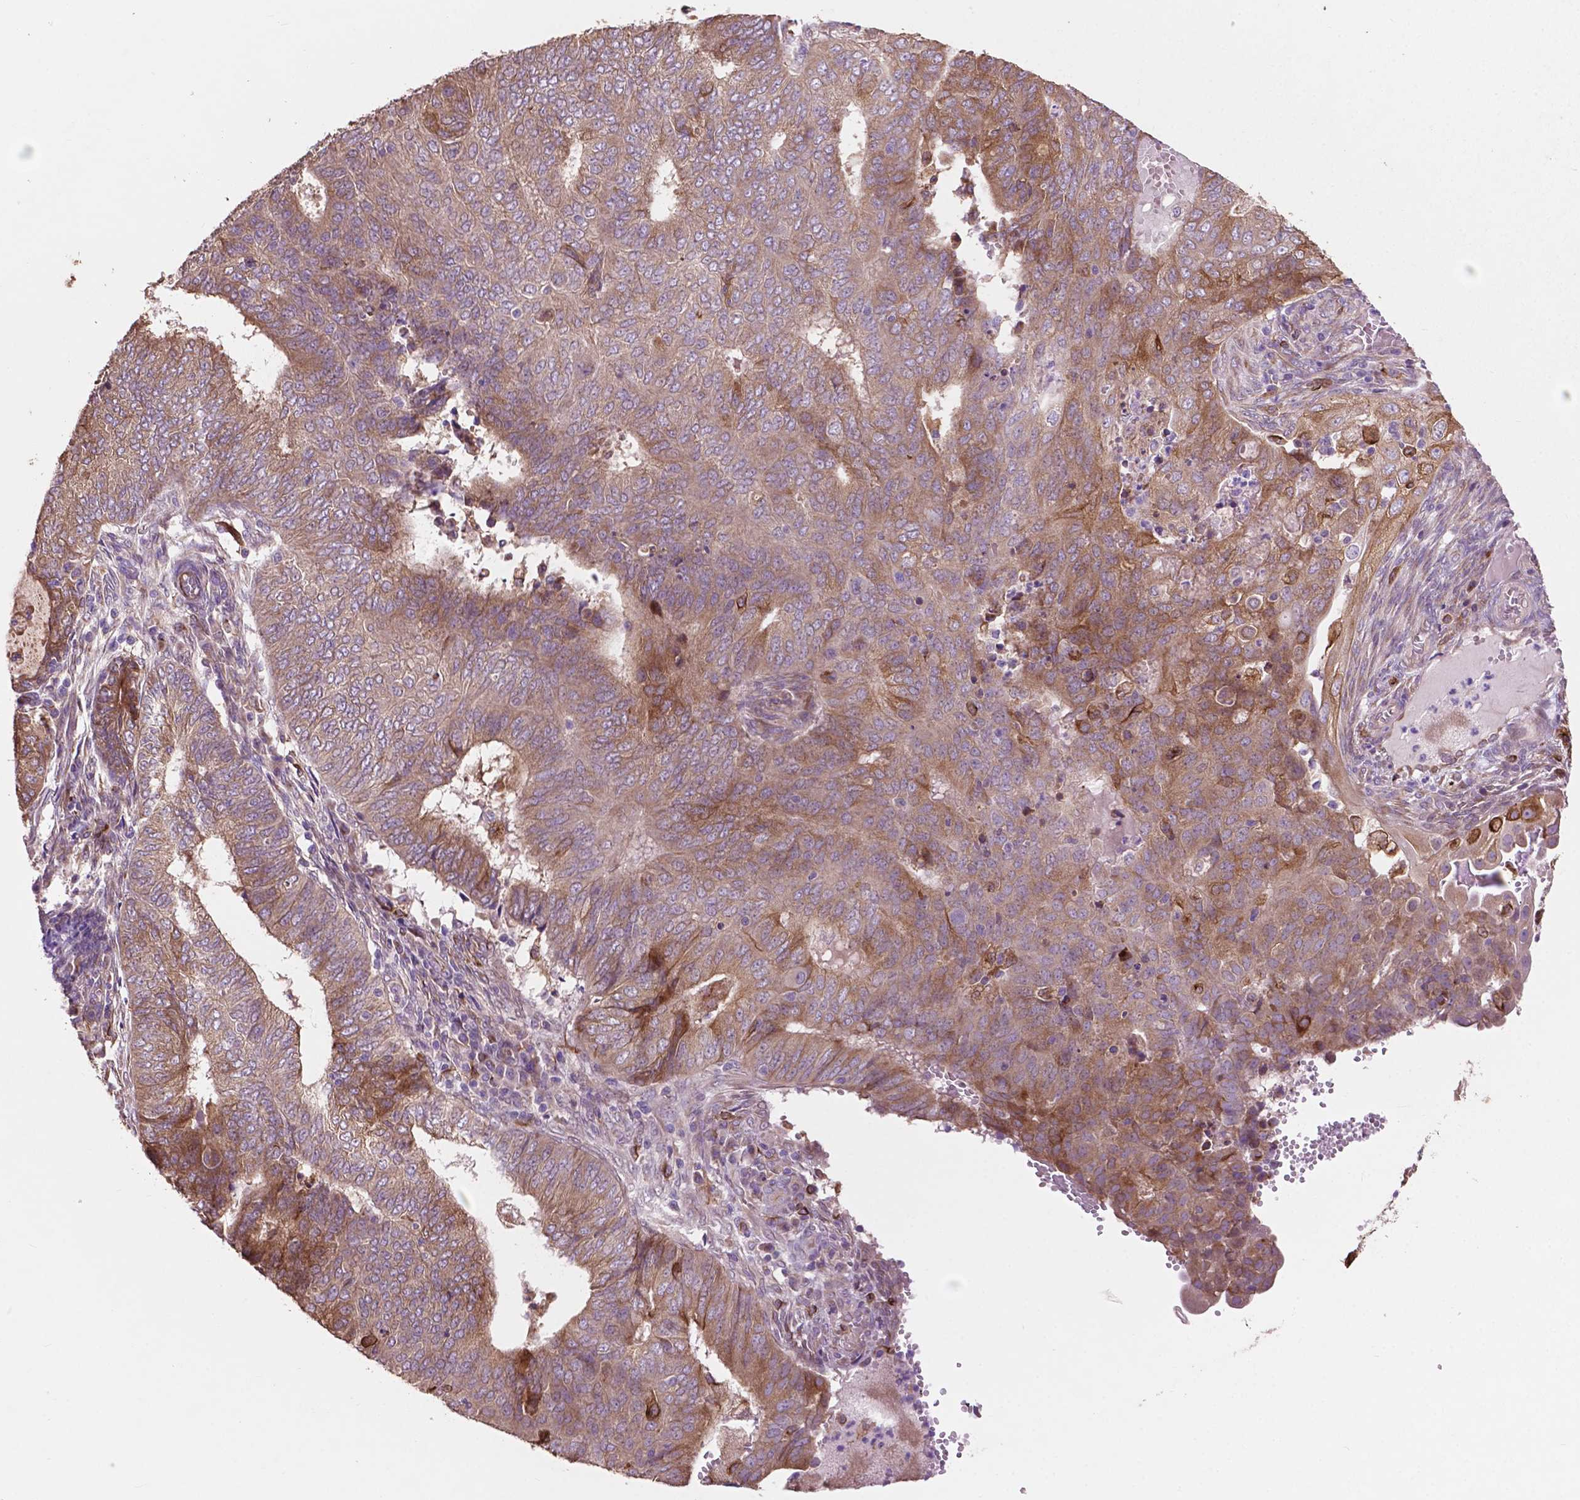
{"staining": {"intensity": "moderate", "quantity": "<25%", "location": "cytoplasmic/membranous"}, "tissue": "endometrial cancer", "cell_type": "Tumor cells", "image_type": "cancer", "snomed": [{"axis": "morphology", "description": "Adenocarcinoma, NOS"}, {"axis": "topography", "description": "Endometrium"}], "caption": "This is a histology image of IHC staining of endometrial cancer (adenocarcinoma), which shows moderate positivity in the cytoplasmic/membranous of tumor cells.", "gene": "MBTPS1", "patient": {"sex": "female", "age": 62}}